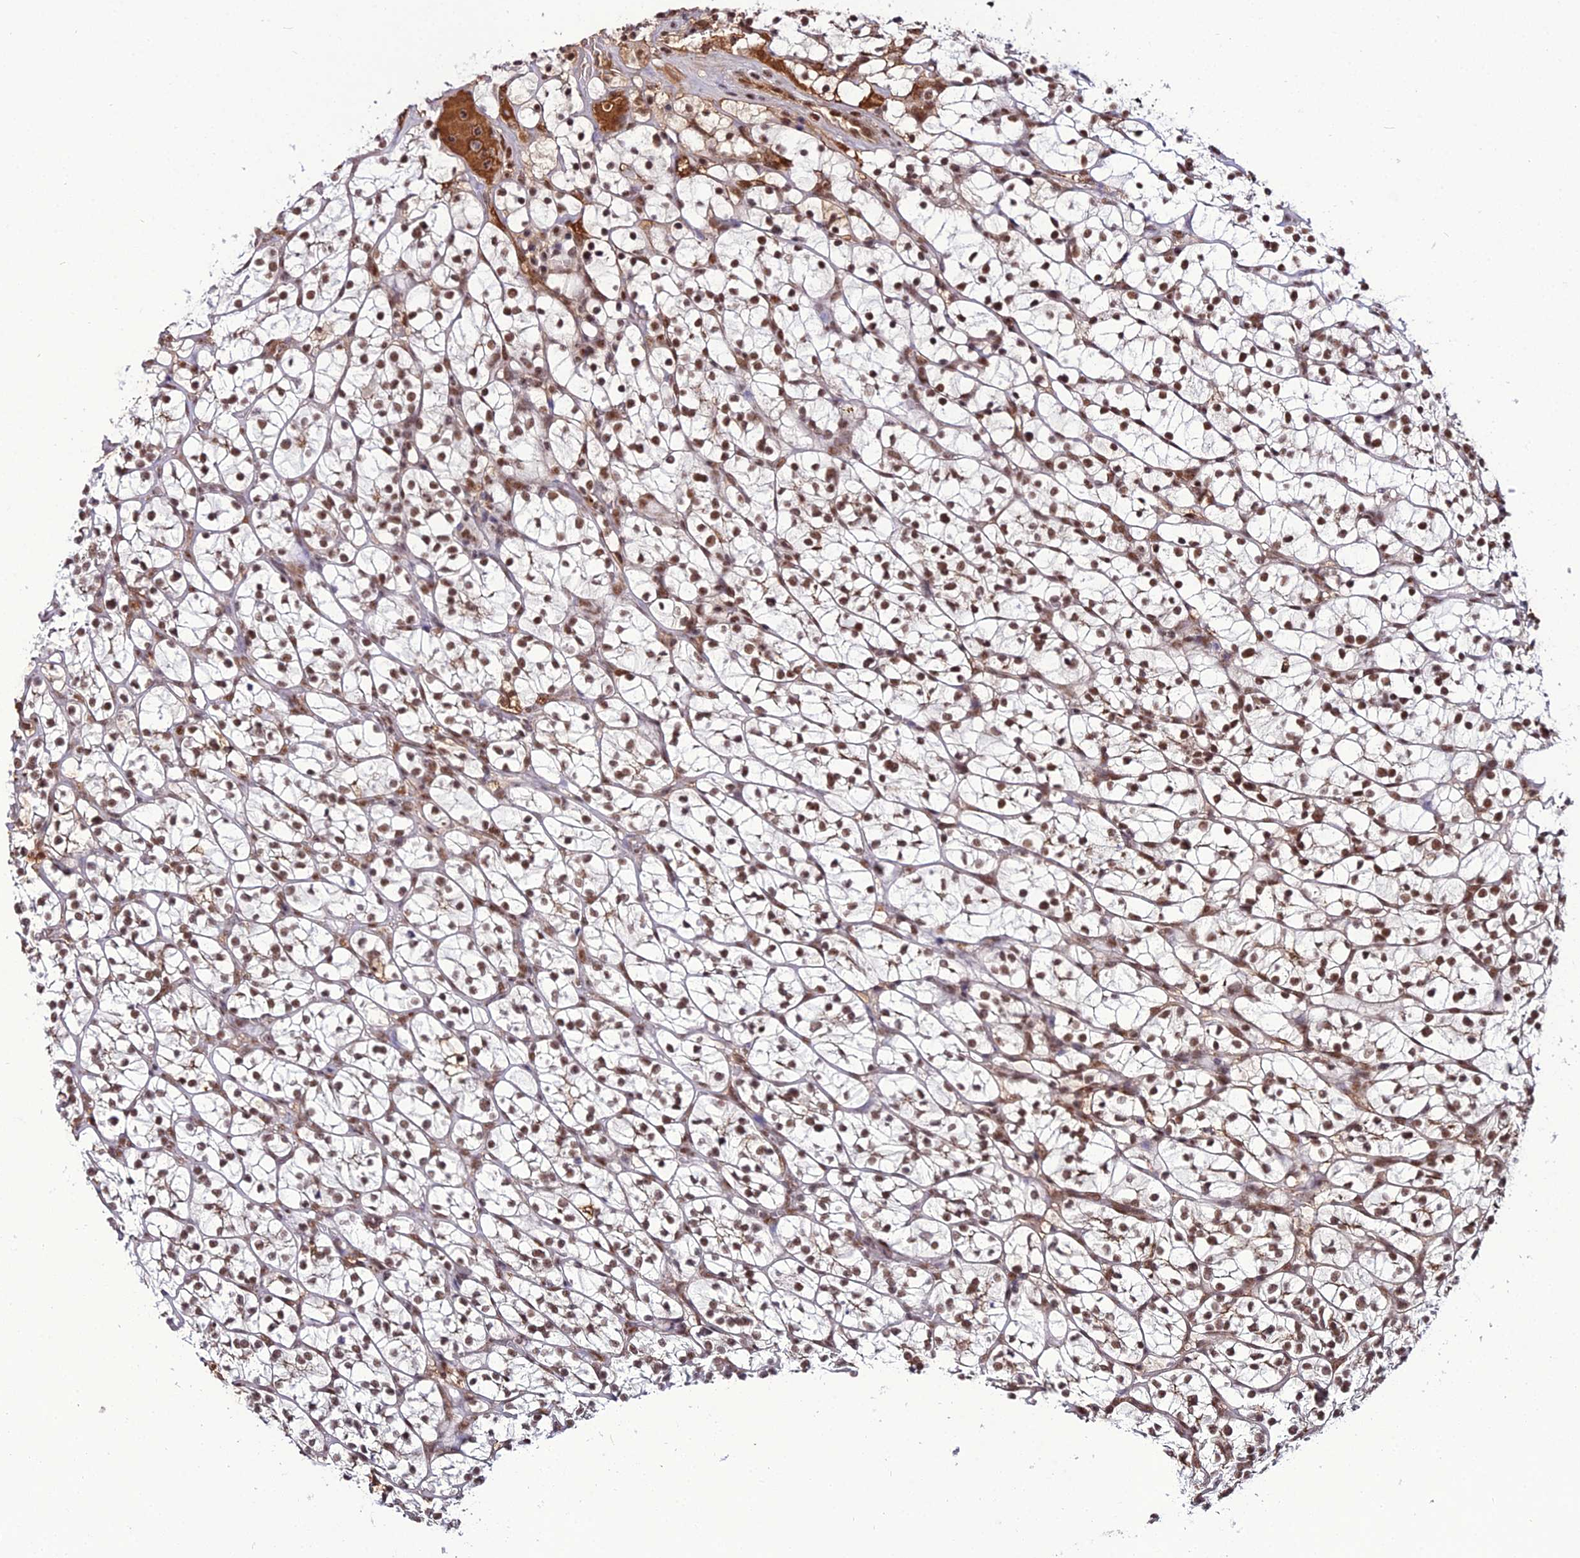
{"staining": {"intensity": "moderate", "quantity": ">75%", "location": "nuclear"}, "tissue": "renal cancer", "cell_type": "Tumor cells", "image_type": "cancer", "snomed": [{"axis": "morphology", "description": "Adenocarcinoma, NOS"}, {"axis": "topography", "description": "Kidney"}], "caption": "Immunohistochemical staining of human renal cancer demonstrates moderate nuclear protein expression in approximately >75% of tumor cells.", "gene": "RBM12", "patient": {"sex": "female", "age": 64}}